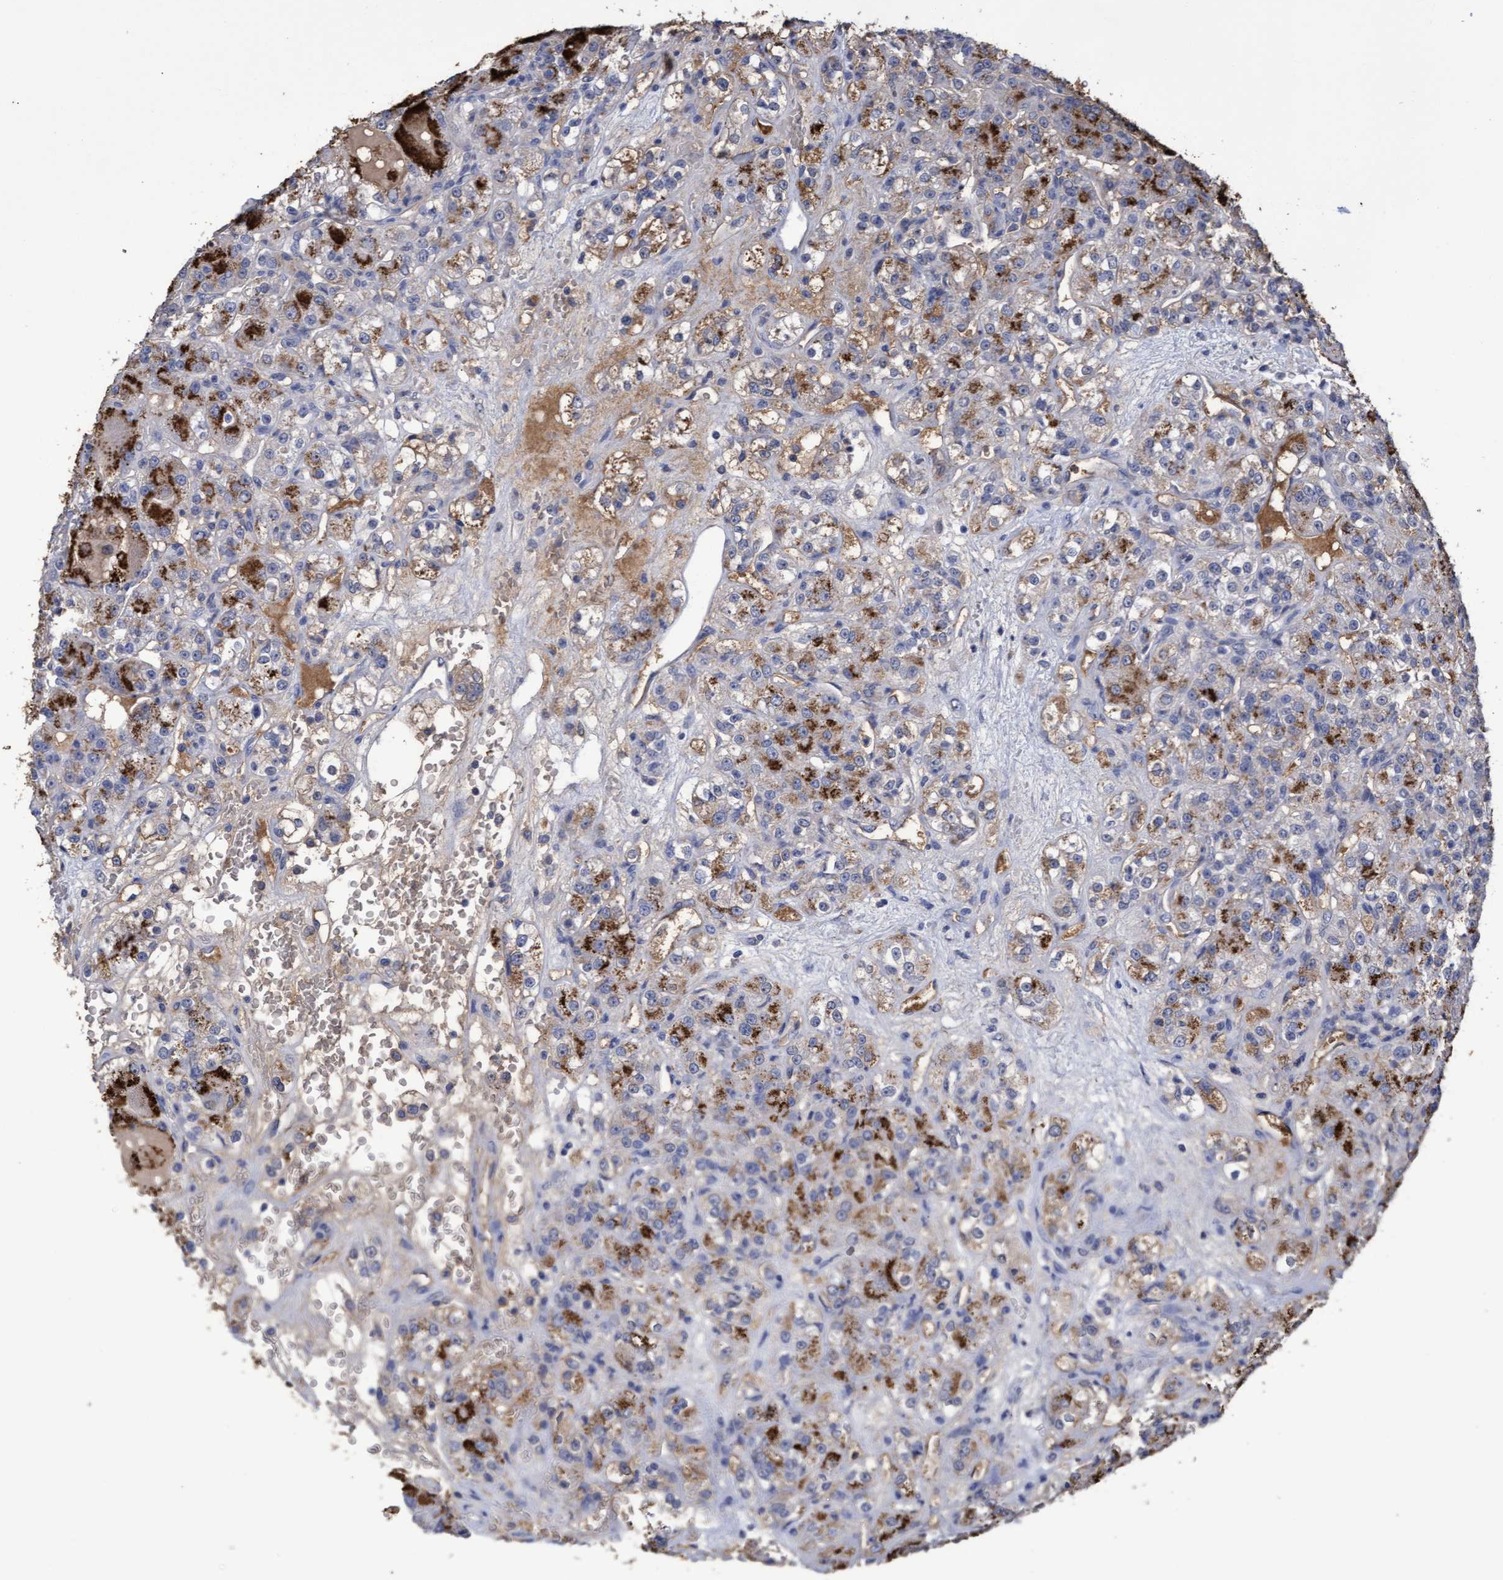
{"staining": {"intensity": "moderate", "quantity": "25%-75%", "location": "cytoplasmic/membranous"}, "tissue": "renal cancer", "cell_type": "Tumor cells", "image_type": "cancer", "snomed": [{"axis": "morphology", "description": "Normal tissue, NOS"}, {"axis": "morphology", "description": "Adenocarcinoma, NOS"}, {"axis": "topography", "description": "Kidney"}], "caption": "IHC image of human adenocarcinoma (renal) stained for a protein (brown), which exhibits medium levels of moderate cytoplasmic/membranous positivity in about 25%-75% of tumor cells.", "gene": "GPR39", "patient": {"sex": "male", "age": 61}}